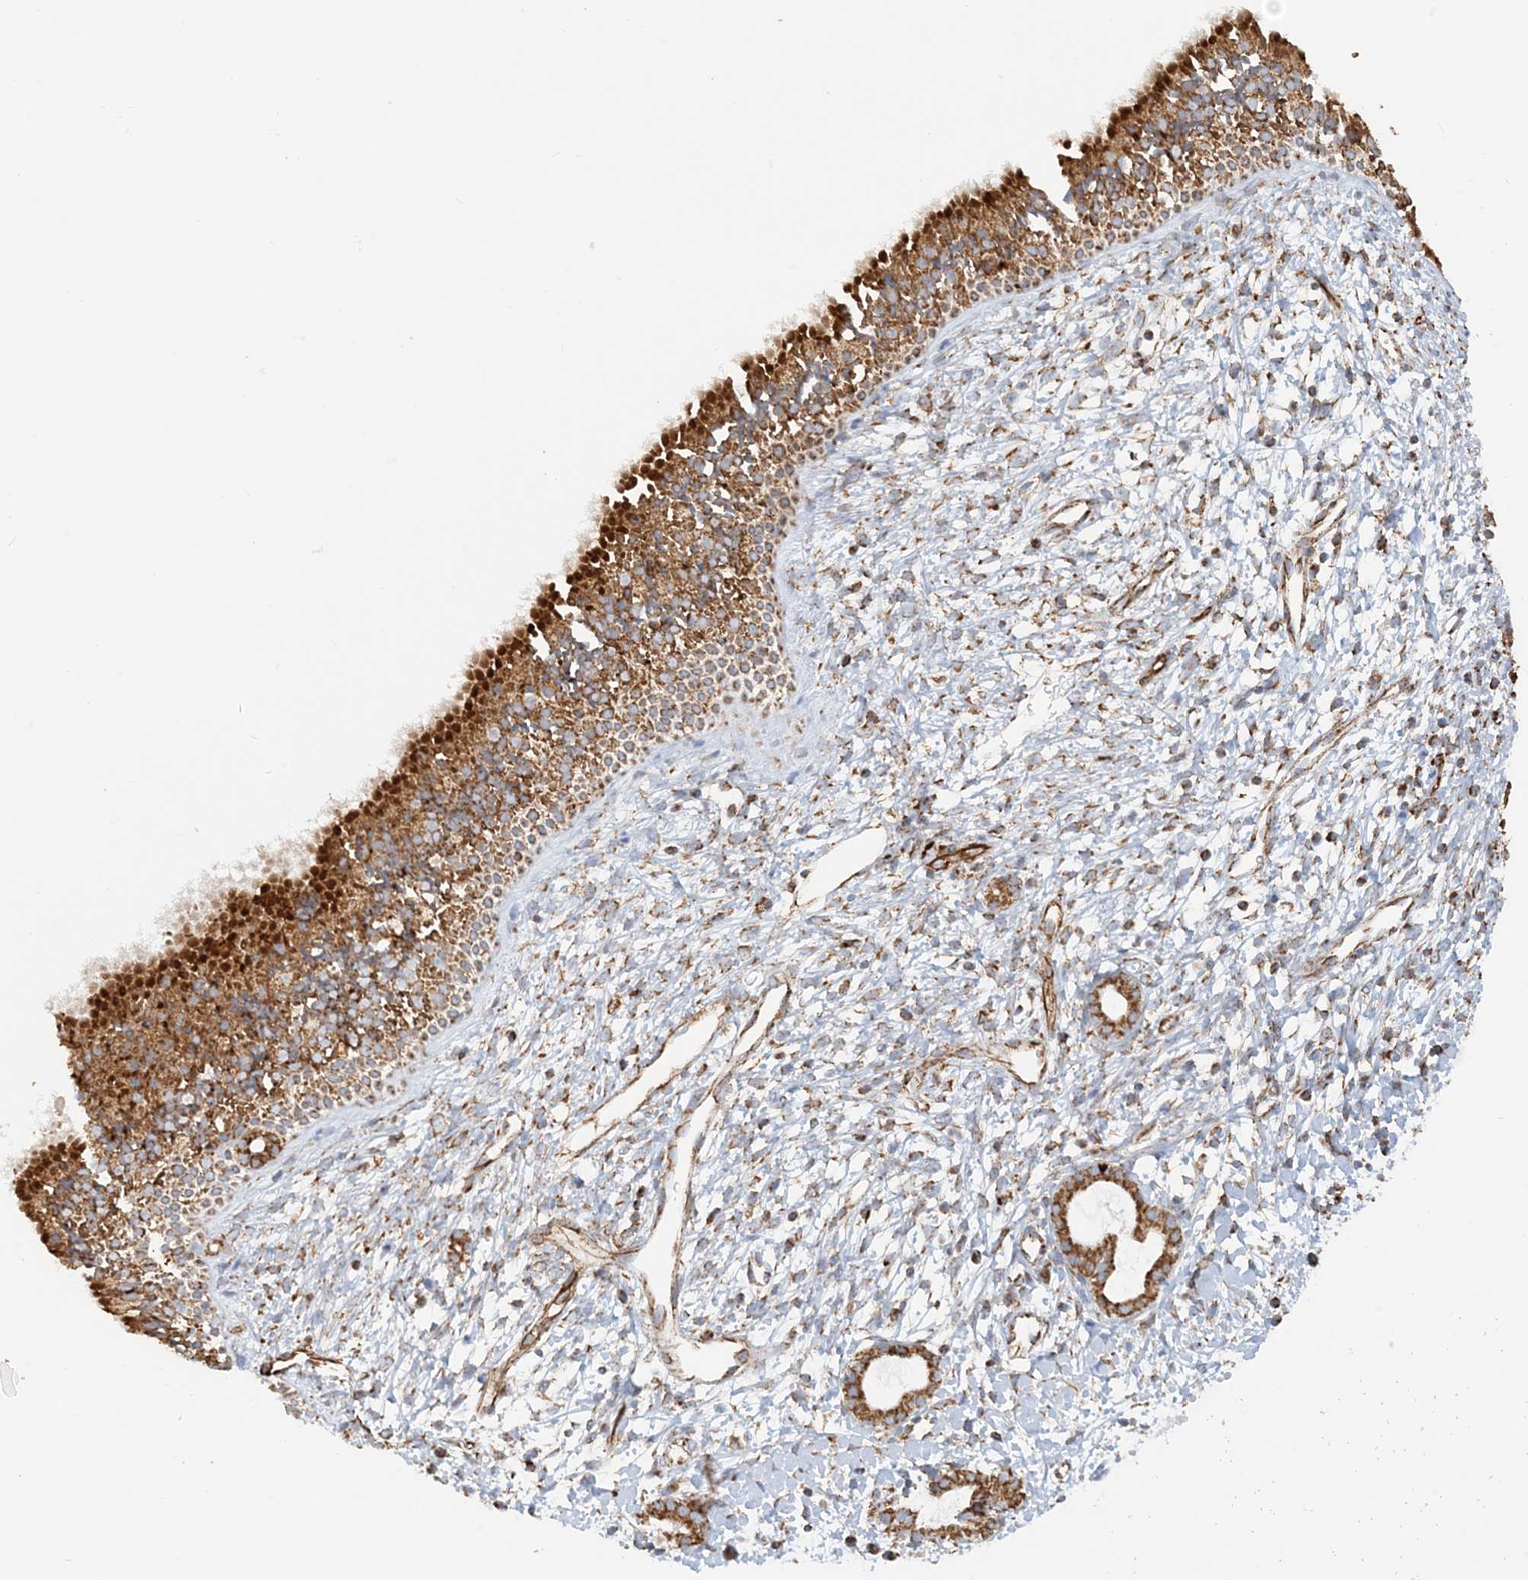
{"staining": {"intensity": "moderate", "quantity": ">75%", "location": "cytoplasmic/membranous"}, "tissue": "nasopharynx", "cell_type": "Respiratory epithelial cells", "image_type": "normal", "snomed": [{"axis": "morphology", "description": "Normal tissue, NOS"}, {"axis": "topography", "description": "Nasopharynx"}], "caption": "Immunohistochemical staining of normal nasopharynx reveals medium levels of moderate cytoplasmic/membranous expression in approximately >75% of respiratory epithelial cells. The protein of interest is stained brown, and the nuclei are stained in blue (DAB IHC with brightfield microscopy, high magnification).", "gene": "COA3", "patient": {"sex": "male", "age": 22}}